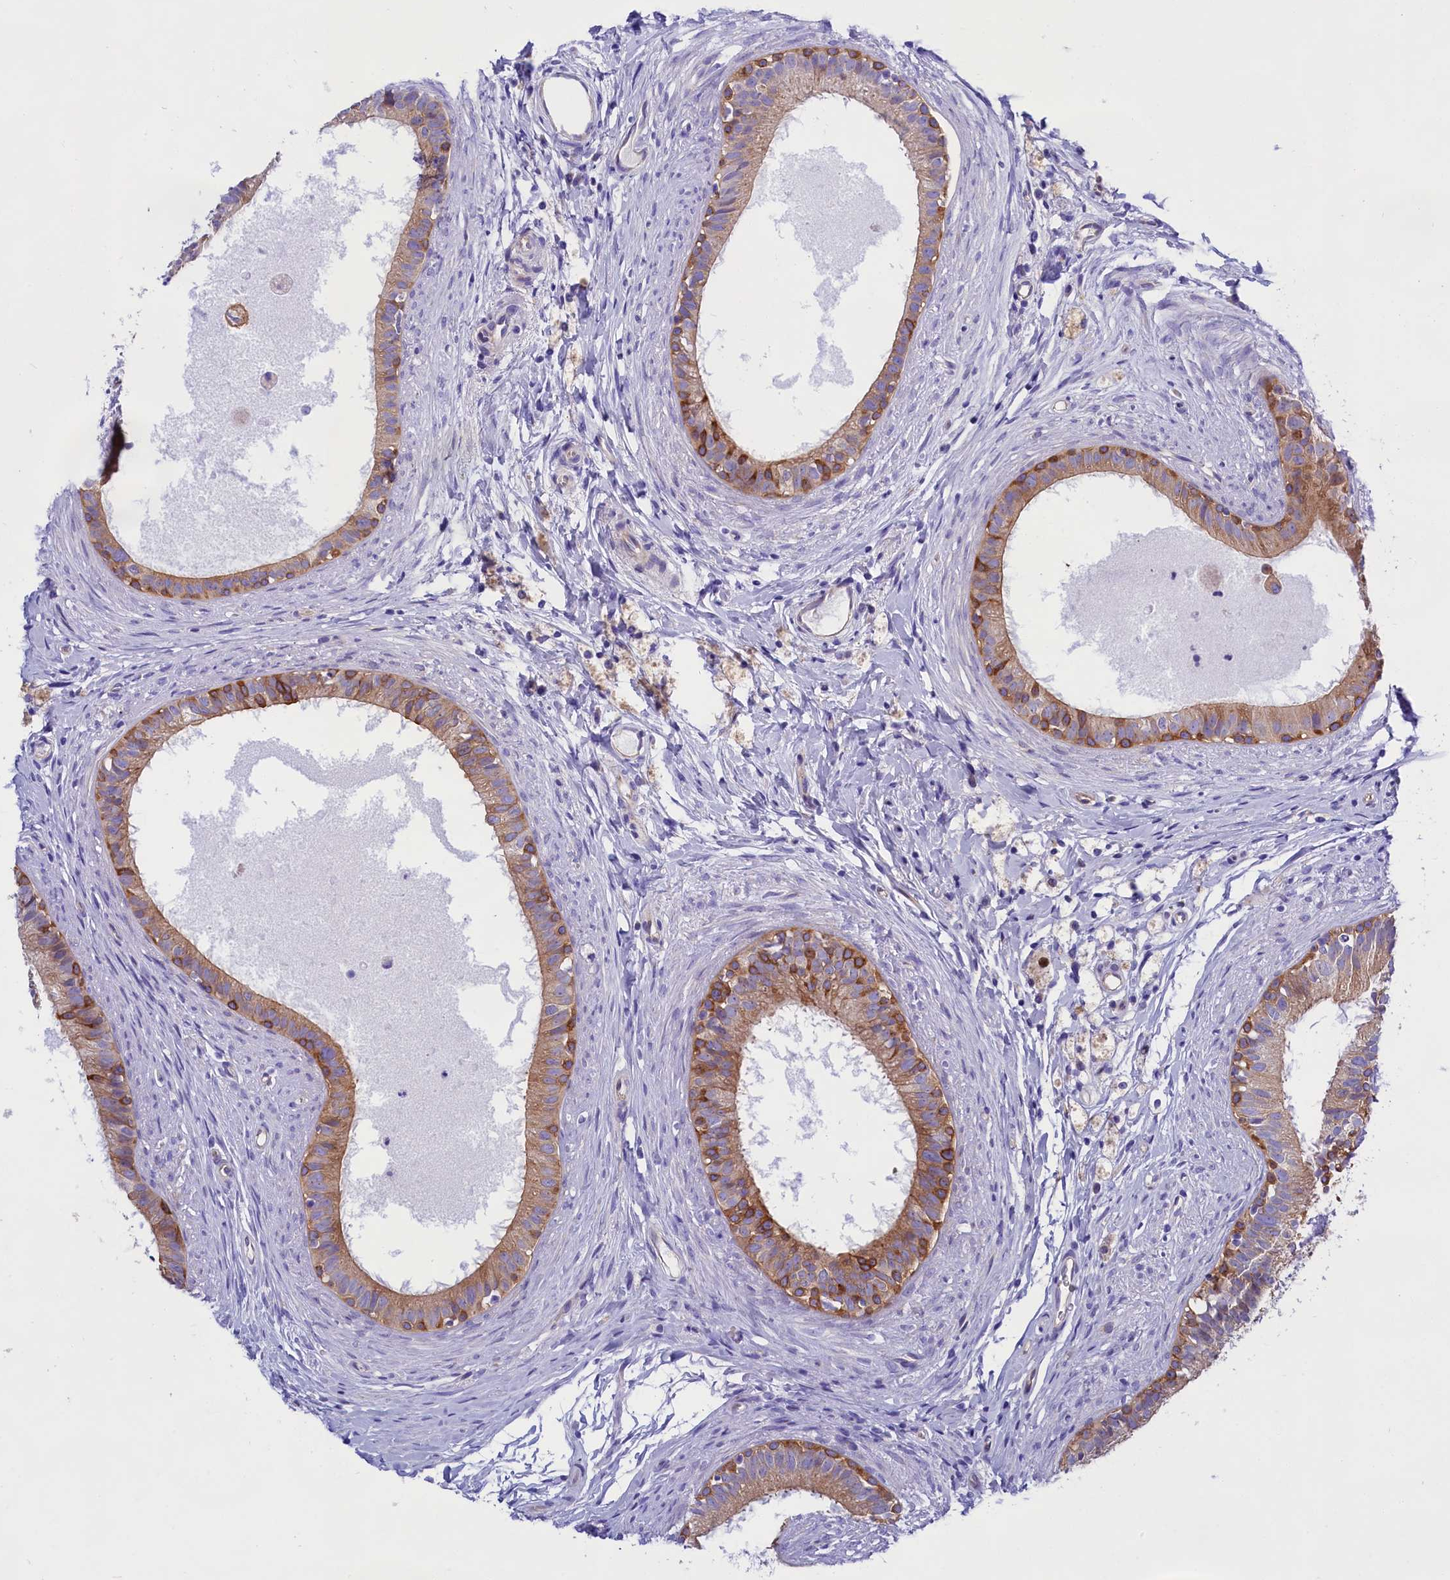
{"staining": {"intensity": "strong", "quantity": "25%-75%", "location": "cytoplasmic/membranous"}, "tissue": "epididymis", "cell_type": "Glandular cells", "image_type": "normal", "snomed": [{"axis": "morphology", "description": "Normal tissue, NOS"}, {"axis": "topography", "description": "Epididymis"}], "caption": "Immunohistochemical staining of normal epididymis displays 25%-75% levels of strong cytoplasmic/membranous protein positivity in approximately 25%-75% of glandular cells.", "gene": "PPP1R13L", "patient": {"sex": "male", "age": 80}}